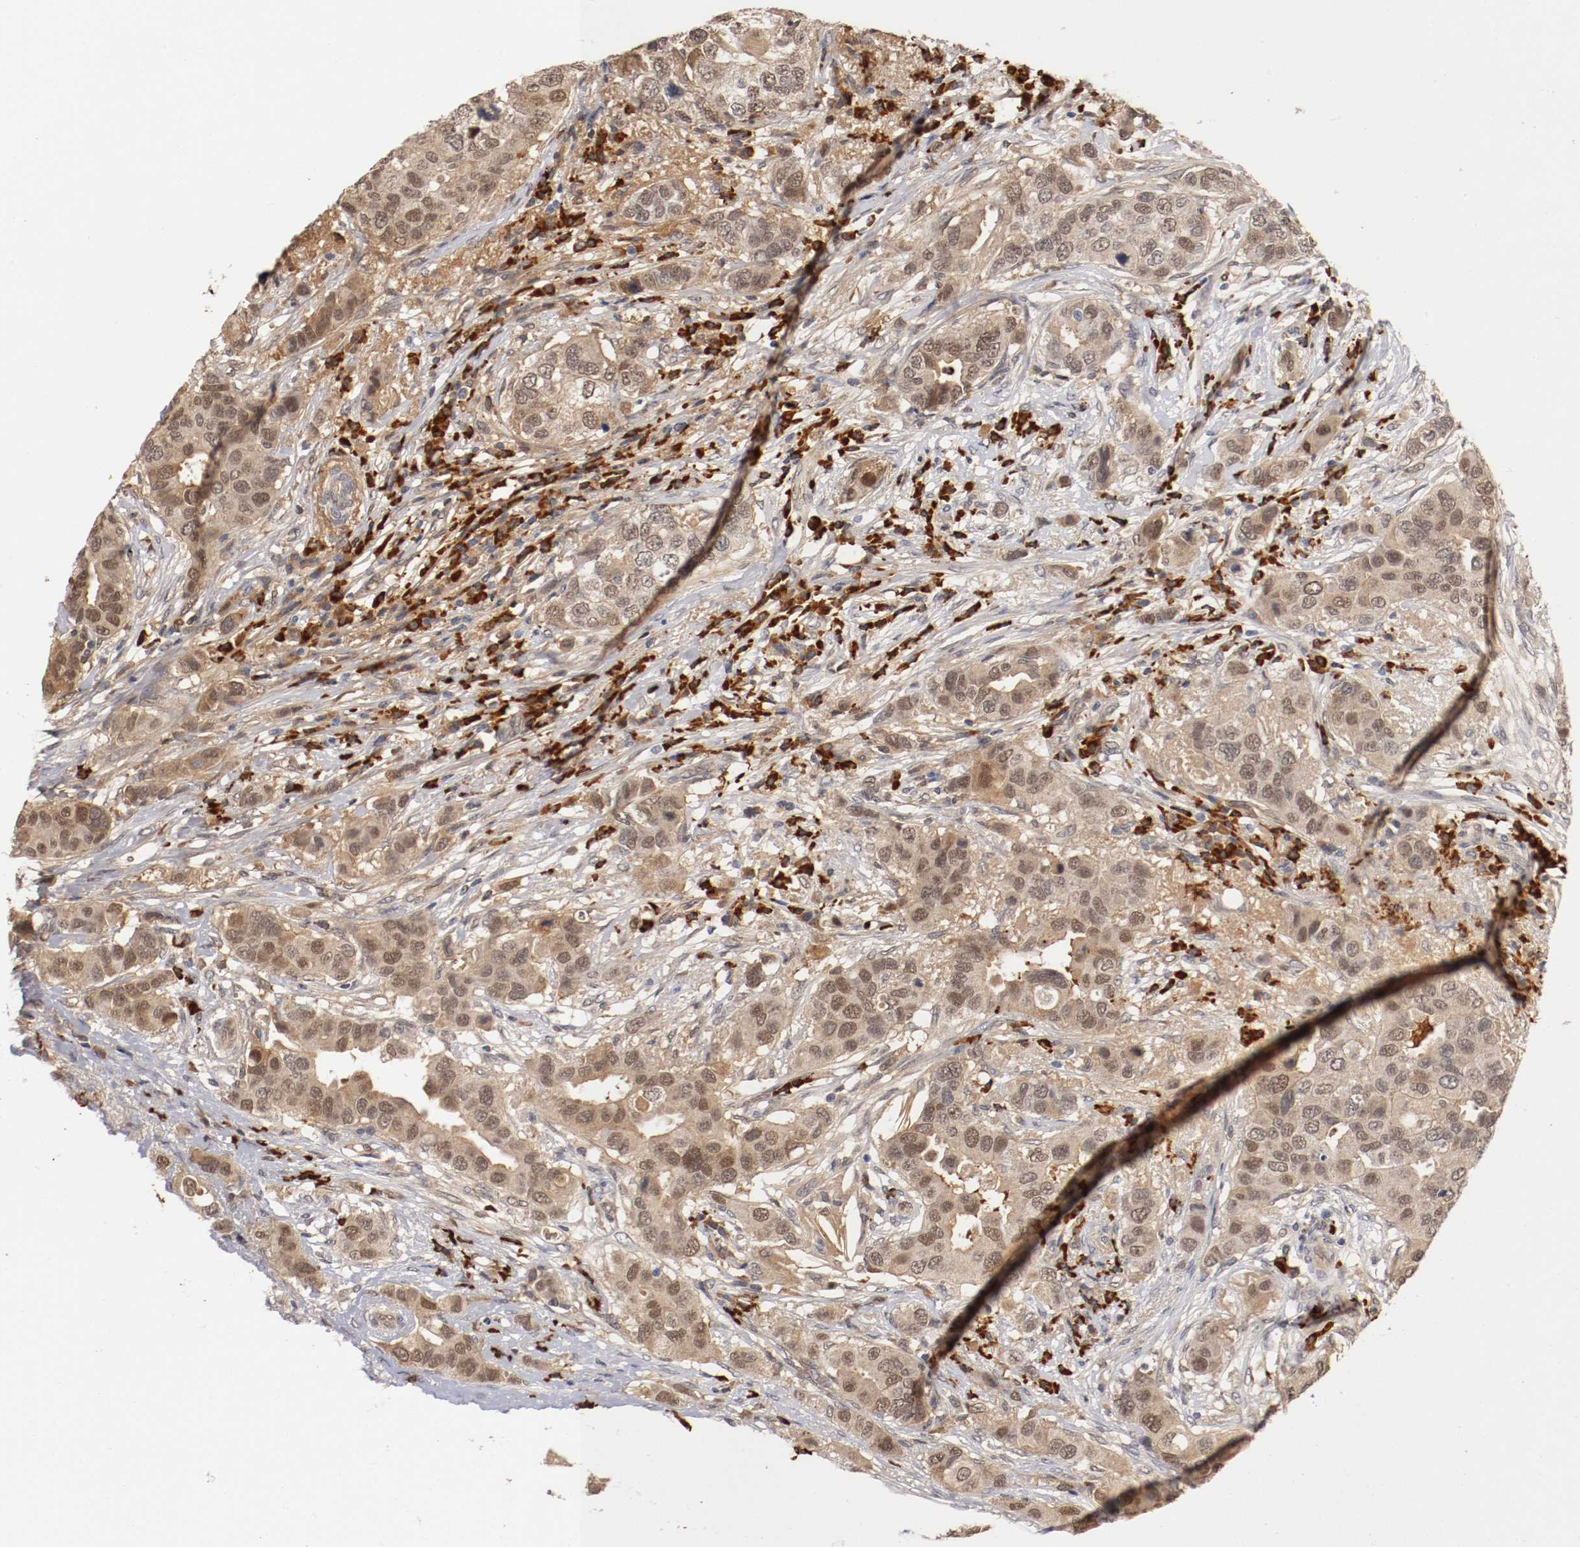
{"staining": {"intensity": "weak", "quantity": ">75%", "location": "cytoplasmic/membranous,nuclear"}, "tissue": "breast cancer", "cell_type": "Tumor cells", "image_type": "cancer", "snomed": [{"axis": "morphology", "description": "Duct carcinoma"}, {"axis": "topography", "description": "Breast"}], "caption": "A micrograph of human breast cancer (infiltrating ductal carcinoma) stained for a protein exhibits weak cytoplasmic/membranous and nuclear brown staining in tumor cells. (Brightfield microscopy of DAB IHC at high magnification).", "gene": "DNMT3B", "patient": {"sex": "female", "age": 50}}